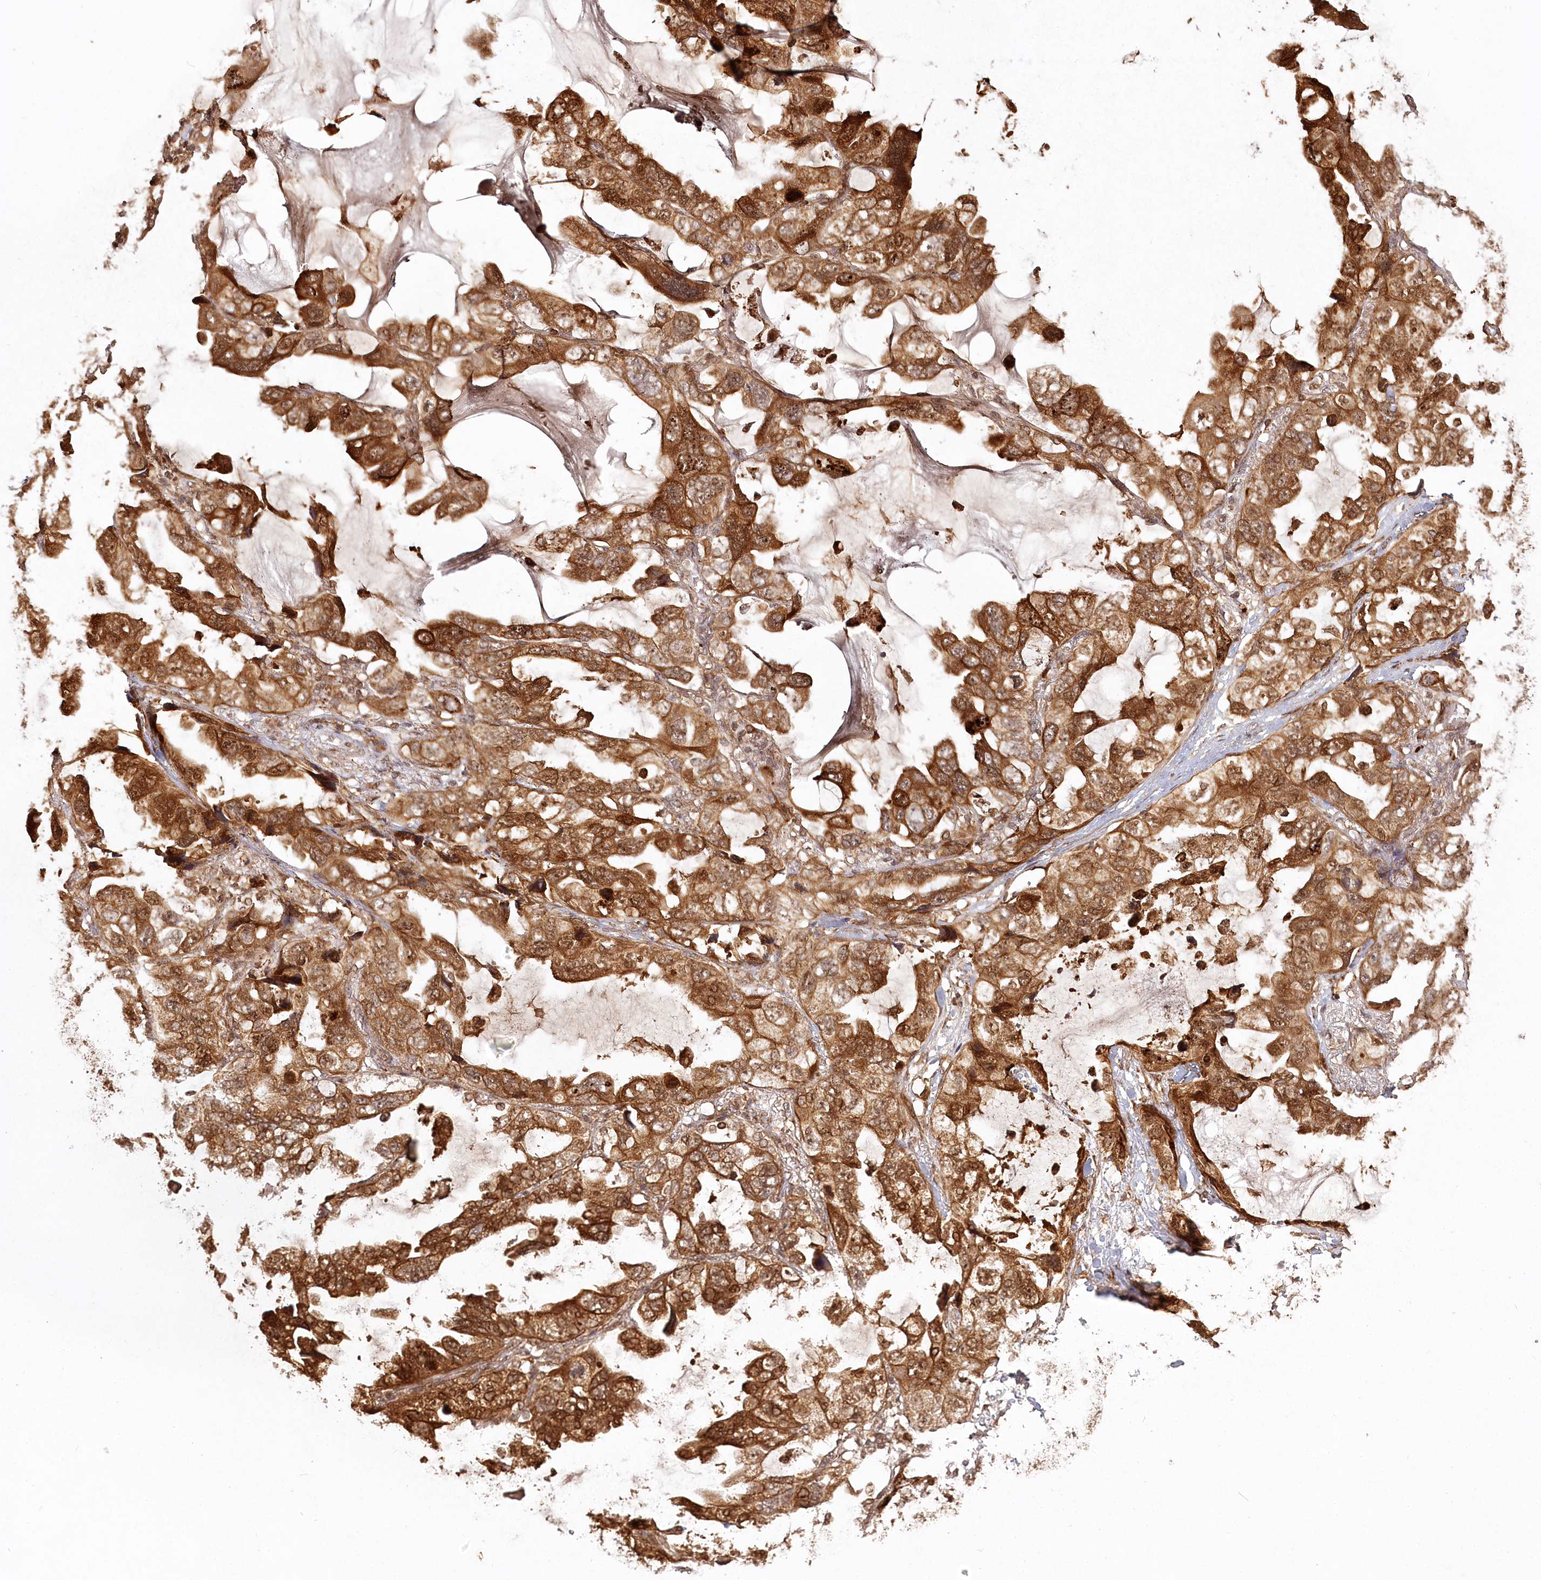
{"staining": {"intensity": "strong", "quantity": ">75%", "location": "cytoplasmic/membranous,nuclear"}, "tissue": "lung cancer", "cell_type": "Tumor cells", "image_type": "cancer", "snomed": [{"axis": "morphology", "description": "Squamous cell carcinoma, NOS"}, {"axis": "topography", "description": "Lung"}], "caption": "Protein staining of squamous cell carcinoma (lung) tissue exhibits strong cytoplasmic/membranous and nuclear positivity in approximately >75% of tumor cells.", "gene": "ULK2", "patient": {"sex": "female", "age": 73}}